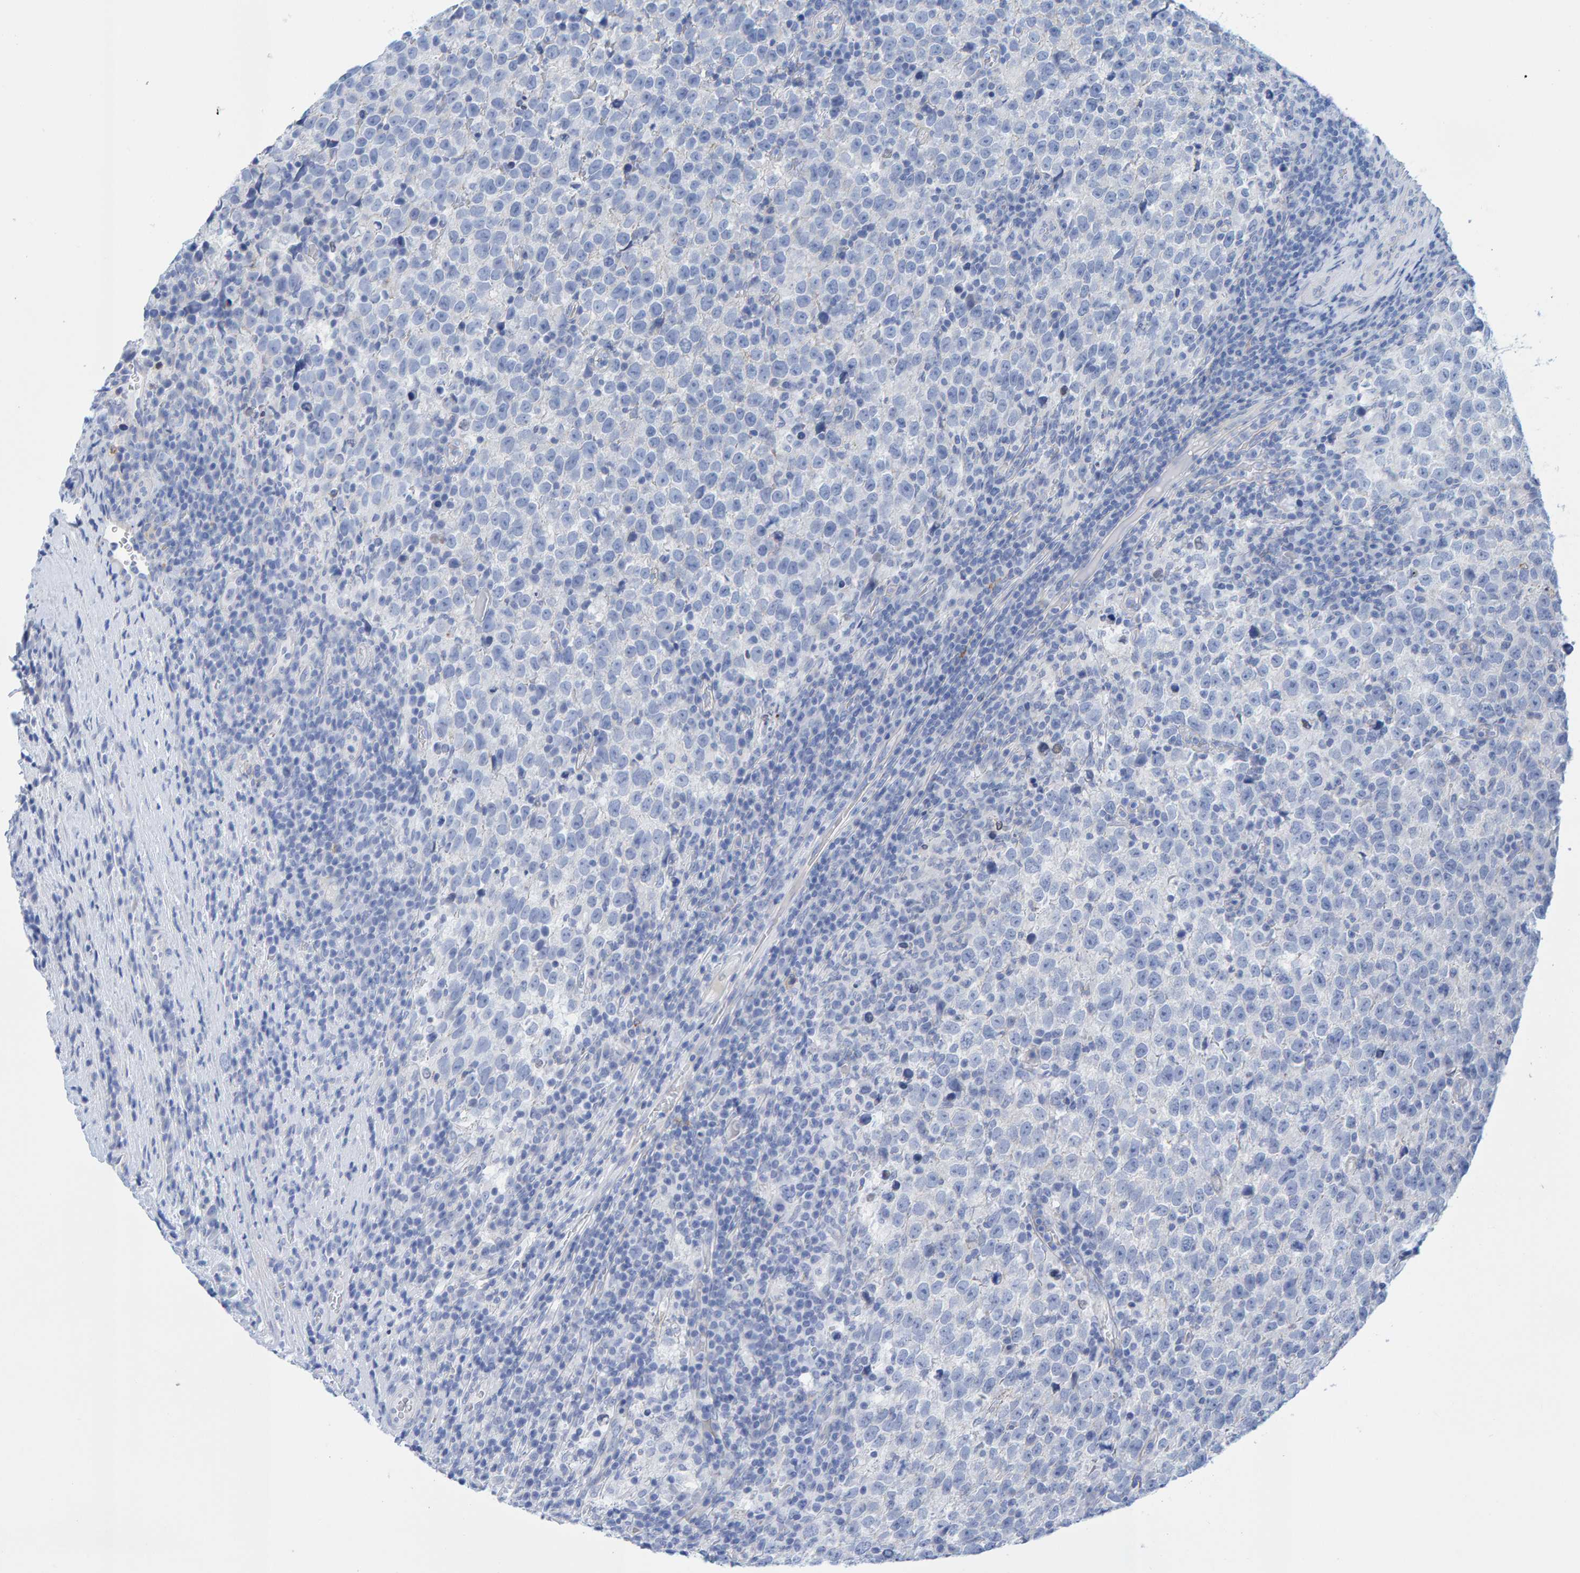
{"staining": {"intensity": "negative", "quantity": "none", "location": "none"}, "tissue": "testis cancer", "cell_type": "Tumor cells", "image_type": "cancer", "snomed": [{"axis": "morphology", "description": "Normal tissue, NOS"}, {"axis": "morphology", "description": "Seminoma, NOS"}, {"axis": "topography", "description": "Testis"}], "caption": "This is an immunohistochemistry (IHC) photomicrograph of human testis cancer. There is no positivity in tumor cells.", "gene": "JAKMIP3", "patient": {"sex": "male", "age": 43}}